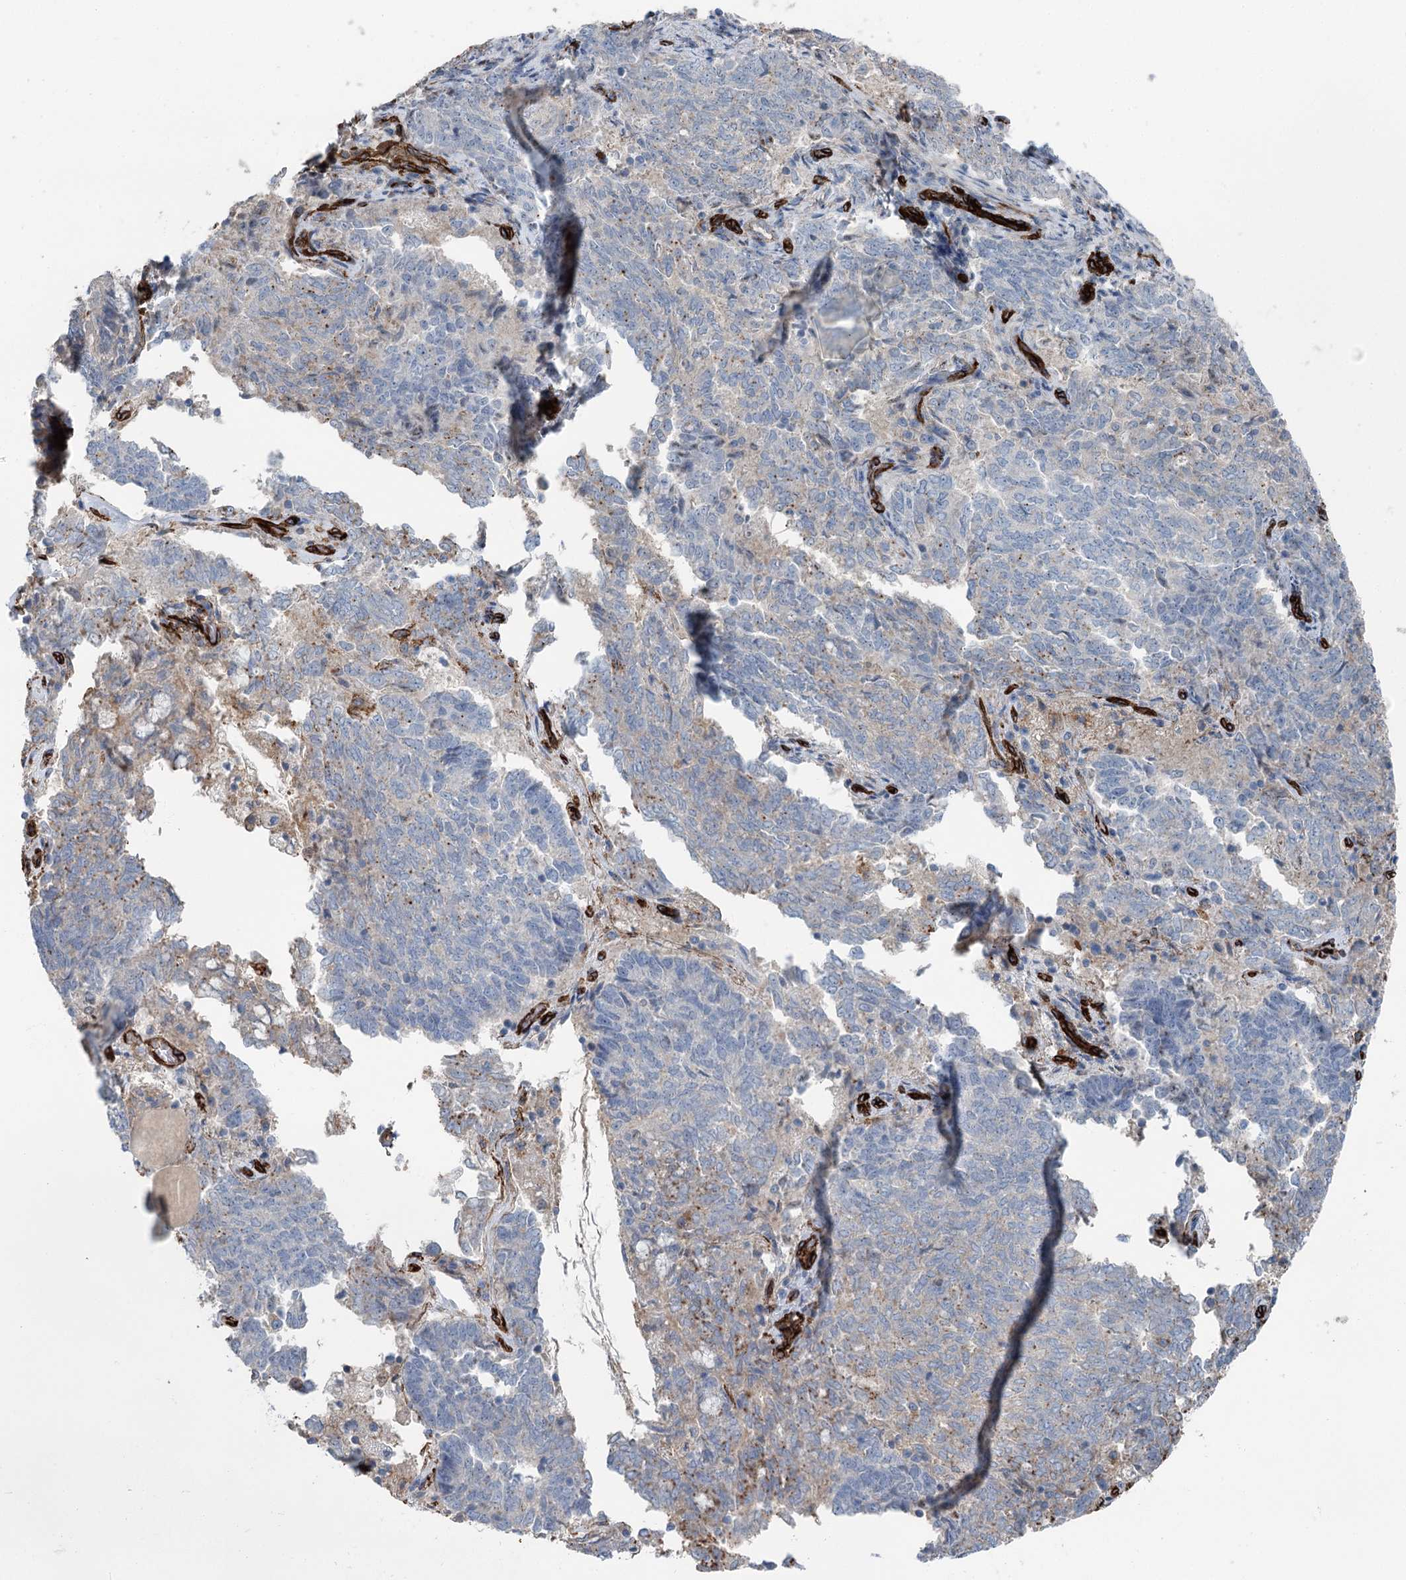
{"staining": {"intensity": "negative", "quantity": "none", "location": "none"}, "tissue": "endometrial cancer", "cell_type": "Tumor cells", "image_type": "cancer", "snomed": [{"axis": "morphology", "description": "Adenocarcinoma, NOS"}, {"axis": "topography", "description": "Endometrium"}], "caption": "The histopathology image reveals no staining of tumor cells in endometrial cancer.", "gene": "IQSEC1", "patient": {"sex": "female", "age": 80}}